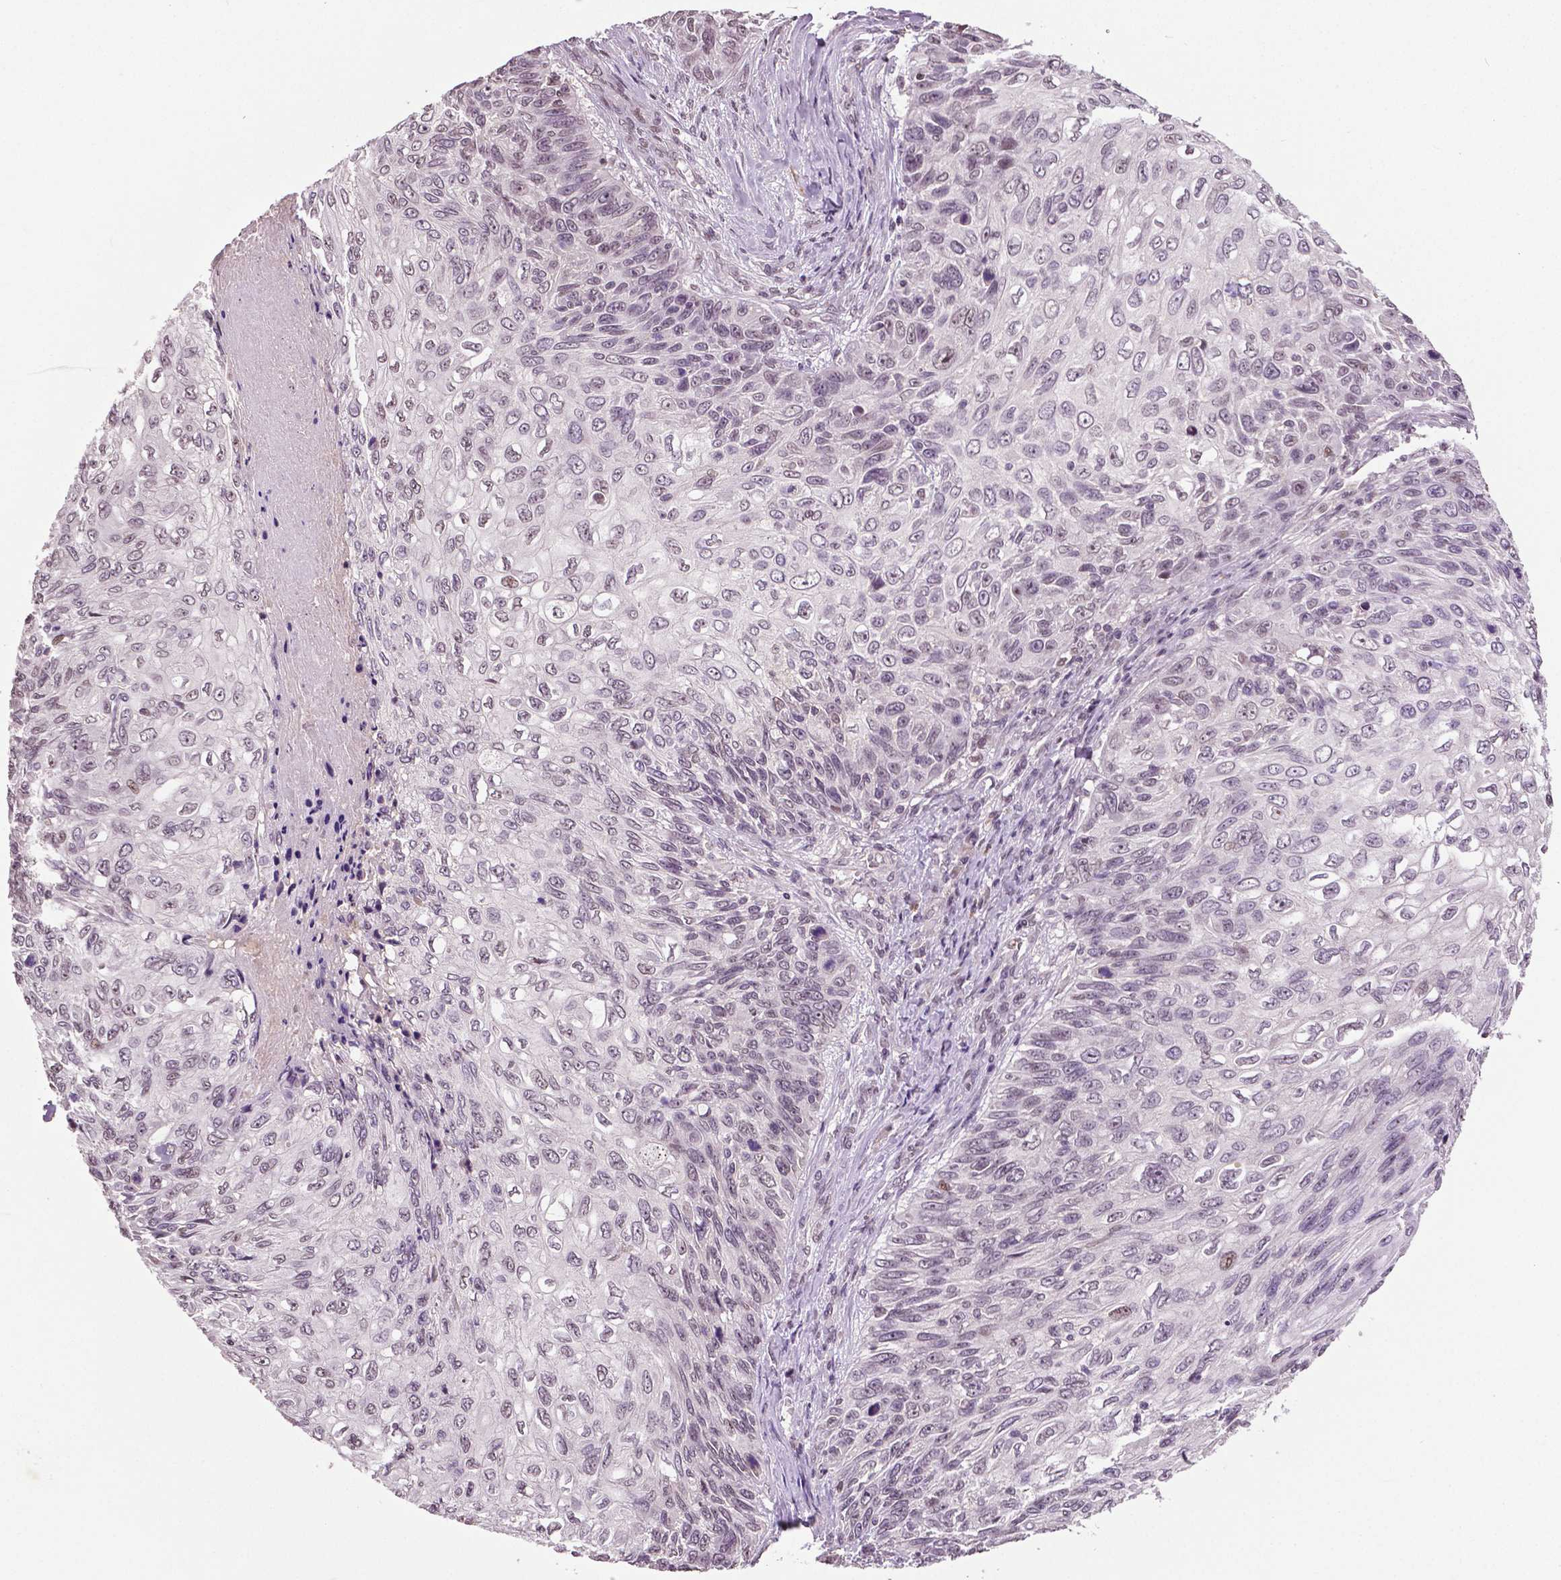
{"staining": {"intensity": "weak", "quantity": "<25%", "location": "nuclear"}, "tissue": "skin cancer", "cell_type": "Tumor cells", "image_type": "cancer", "snomed": [{"axis": "morphology", "description": "Squamous cell carcinoma, NOS"}, {"axis": "topography", "description": "Skin"}], "caption": "DAB (3,3'-diaminobenzidine) immunohistochemical staining of skin cancer reveals no significant positivity in tumor cells. The staining is performed using DAB (3,3'-diaminobenzidine) brown chromogen with nuclei counter-stained in using hematoxylin.", "gene": "DLX5", "patient": {"sex": "male", "age": 92}}